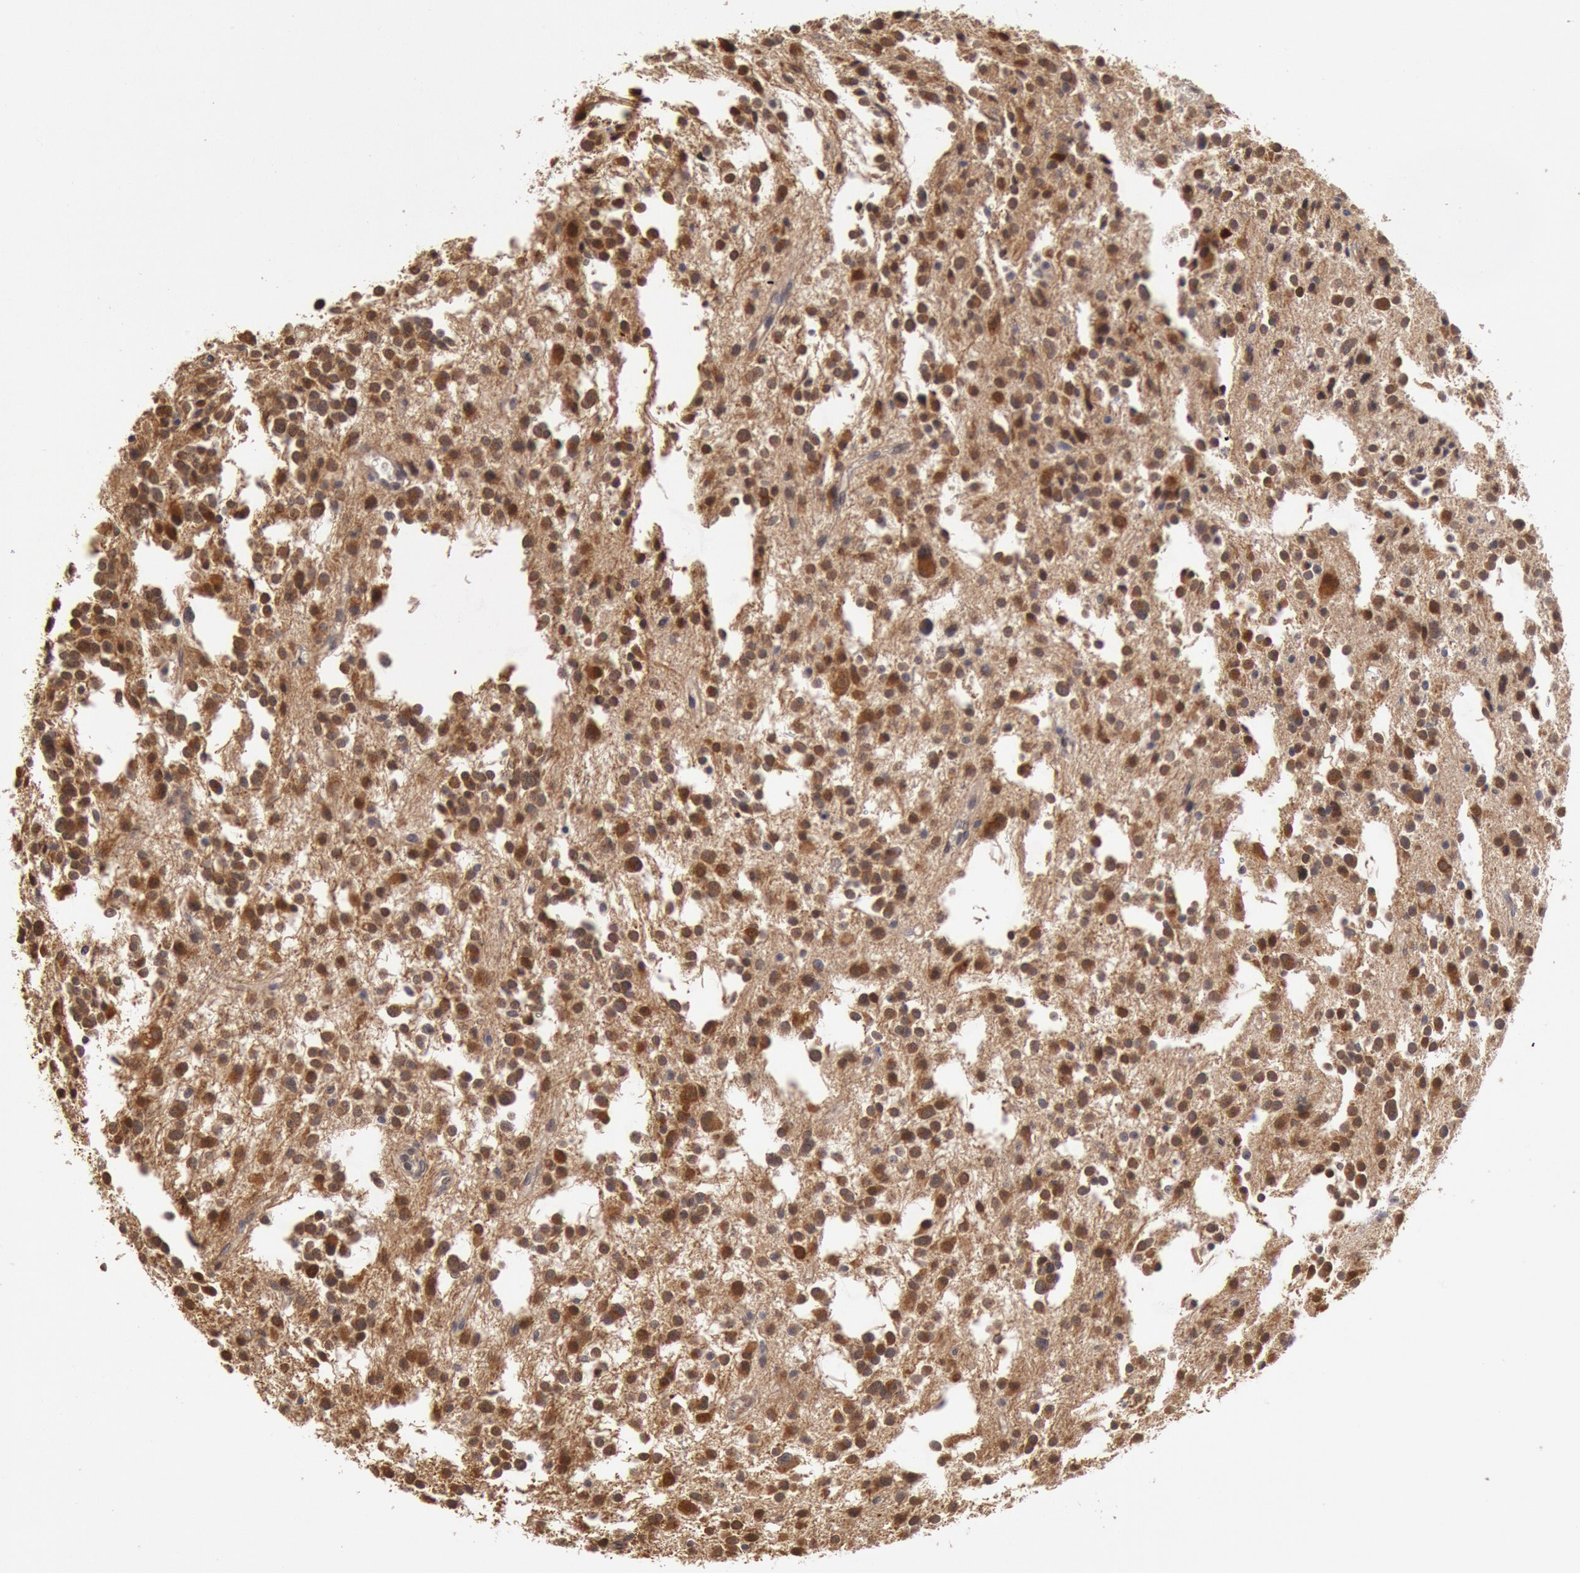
{"staining": {"intensity": "strong", "quantity": ">75%", "location": "cytoplasmic/membranous,nuclear"}, "tissue": "glioma", "cell_type": "Tumor cells", "image_type": "cancer", "snomed": [{"axis": "morphology", "description": "Glioma, malignant, Low grade"}, {"axis": "topography", "description": "Brain"}], "caption": "Malignant low-grade glioma stained with a protein marker demonstrates strong staining in tumor cells.", "gene": "DNAJA1", "patient": {"sex": "female", "age": 36}}